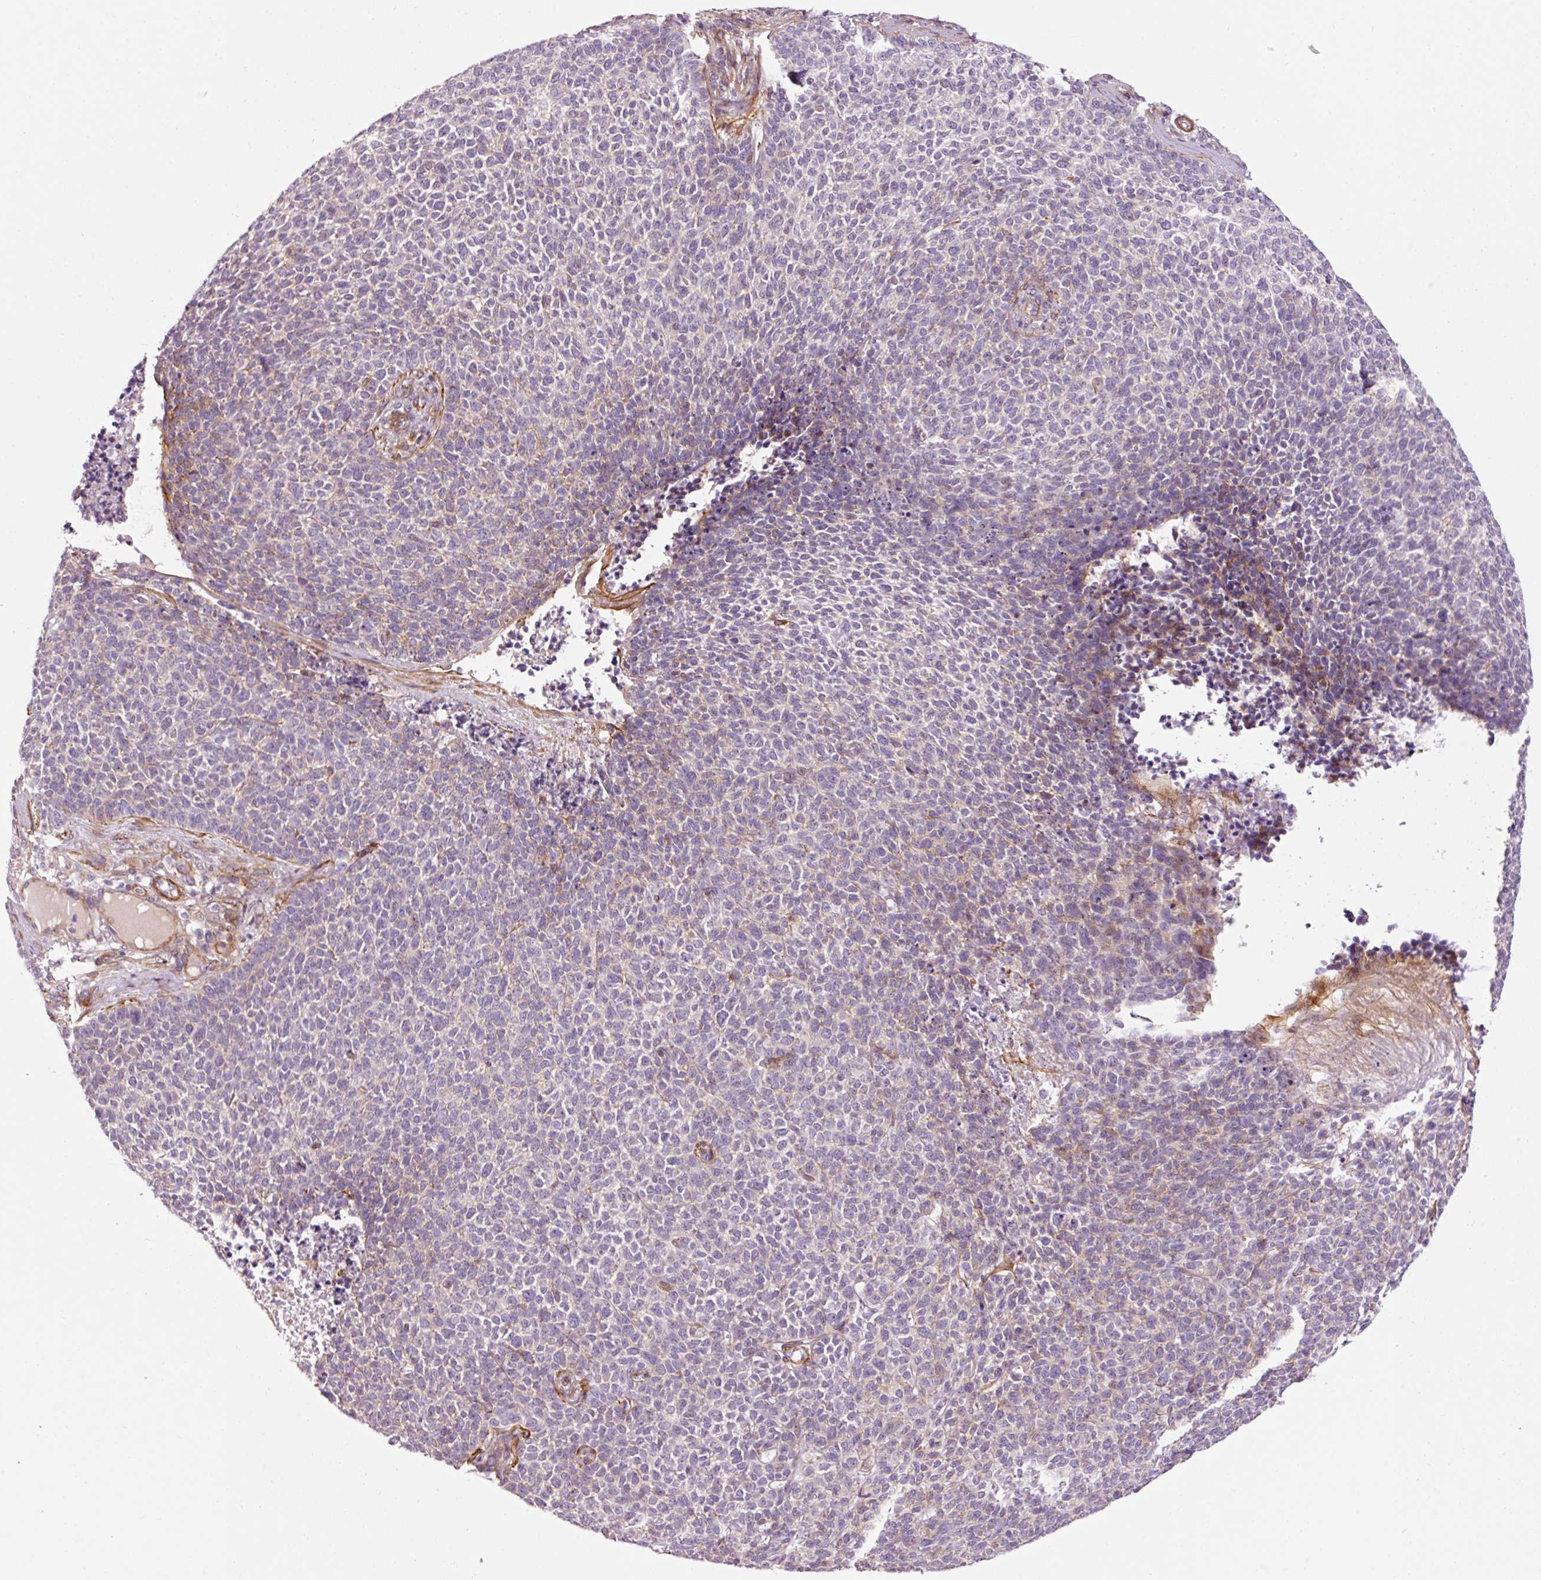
{"staining": {"intensity": "negative", "quantity": "none", "location": "none"}, "tissue": "skin cancer", "cell_type": "Tumor cells", "image_type": "cancer", "snomed": [{"axis": "morphology", "description": "Basal cell carcinoma"}, {"axis": "topography", "description": "Skin"}], "caption": "This is an immunohistochemistry (IHC) image of human basal cell carcinoma (skin). There is no expression in tumor cells.", "gene": "ANKRD20A1", "patient": {"sex": "female", "age": 84}}